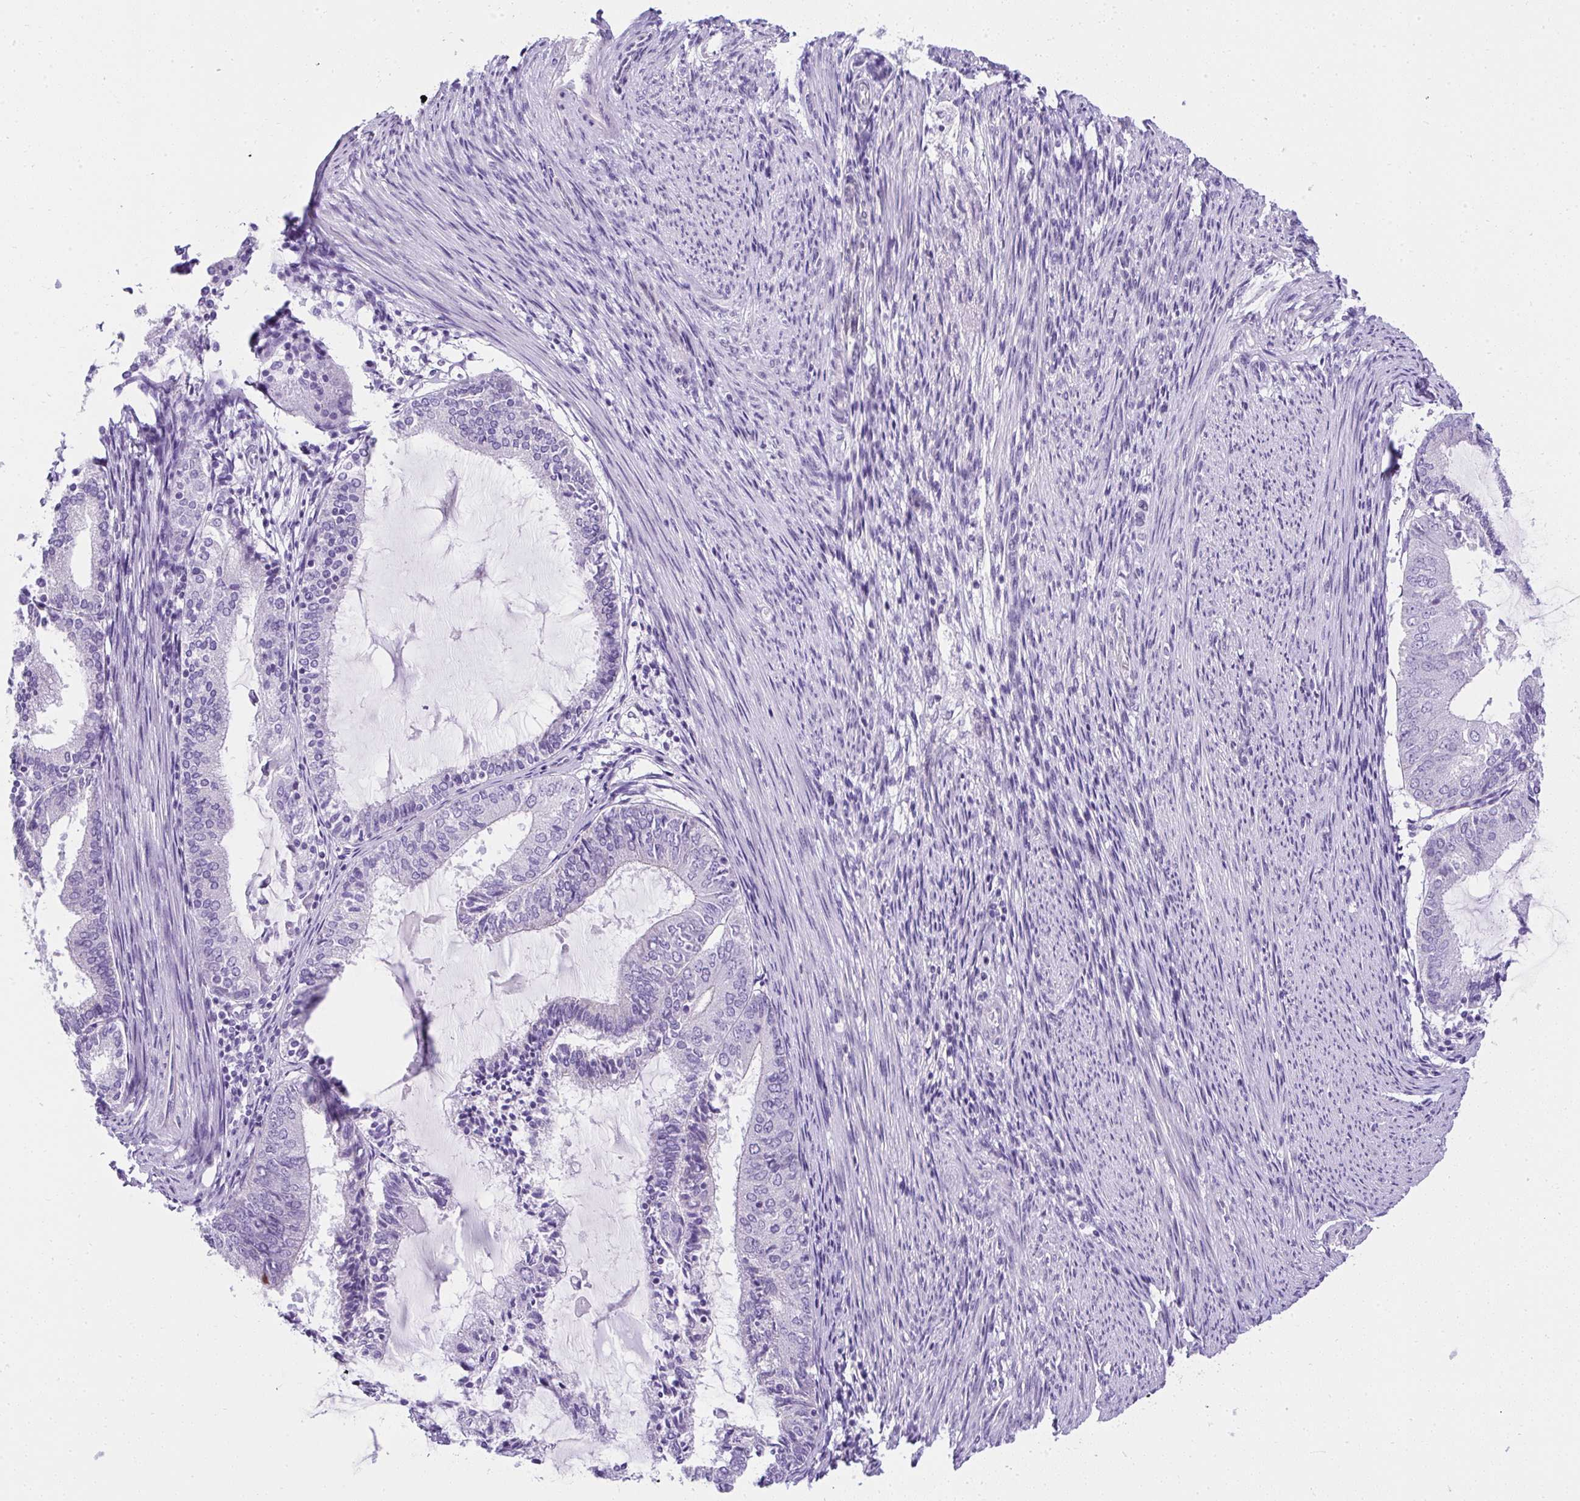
{"staining": {"intensity": "negative", "quantity": "none", "location": "none"}, "tissue": "endometrial cancer", "cell_type": "Tumor cells", "image_type": "cancer", "snomed": [{"axis": "morphology", "description": "Adenocarcinoma, NOS"}, {"axis": "topography", "description": "Endometrium"}], "caption": "Endometrial cancer (adenocarcinoma) stained for a protein using immunohistochemistry (IHC) displays no expression tumor cells.", "gene": "RNF183", "patient": {"sex": "female", "age": 81}}